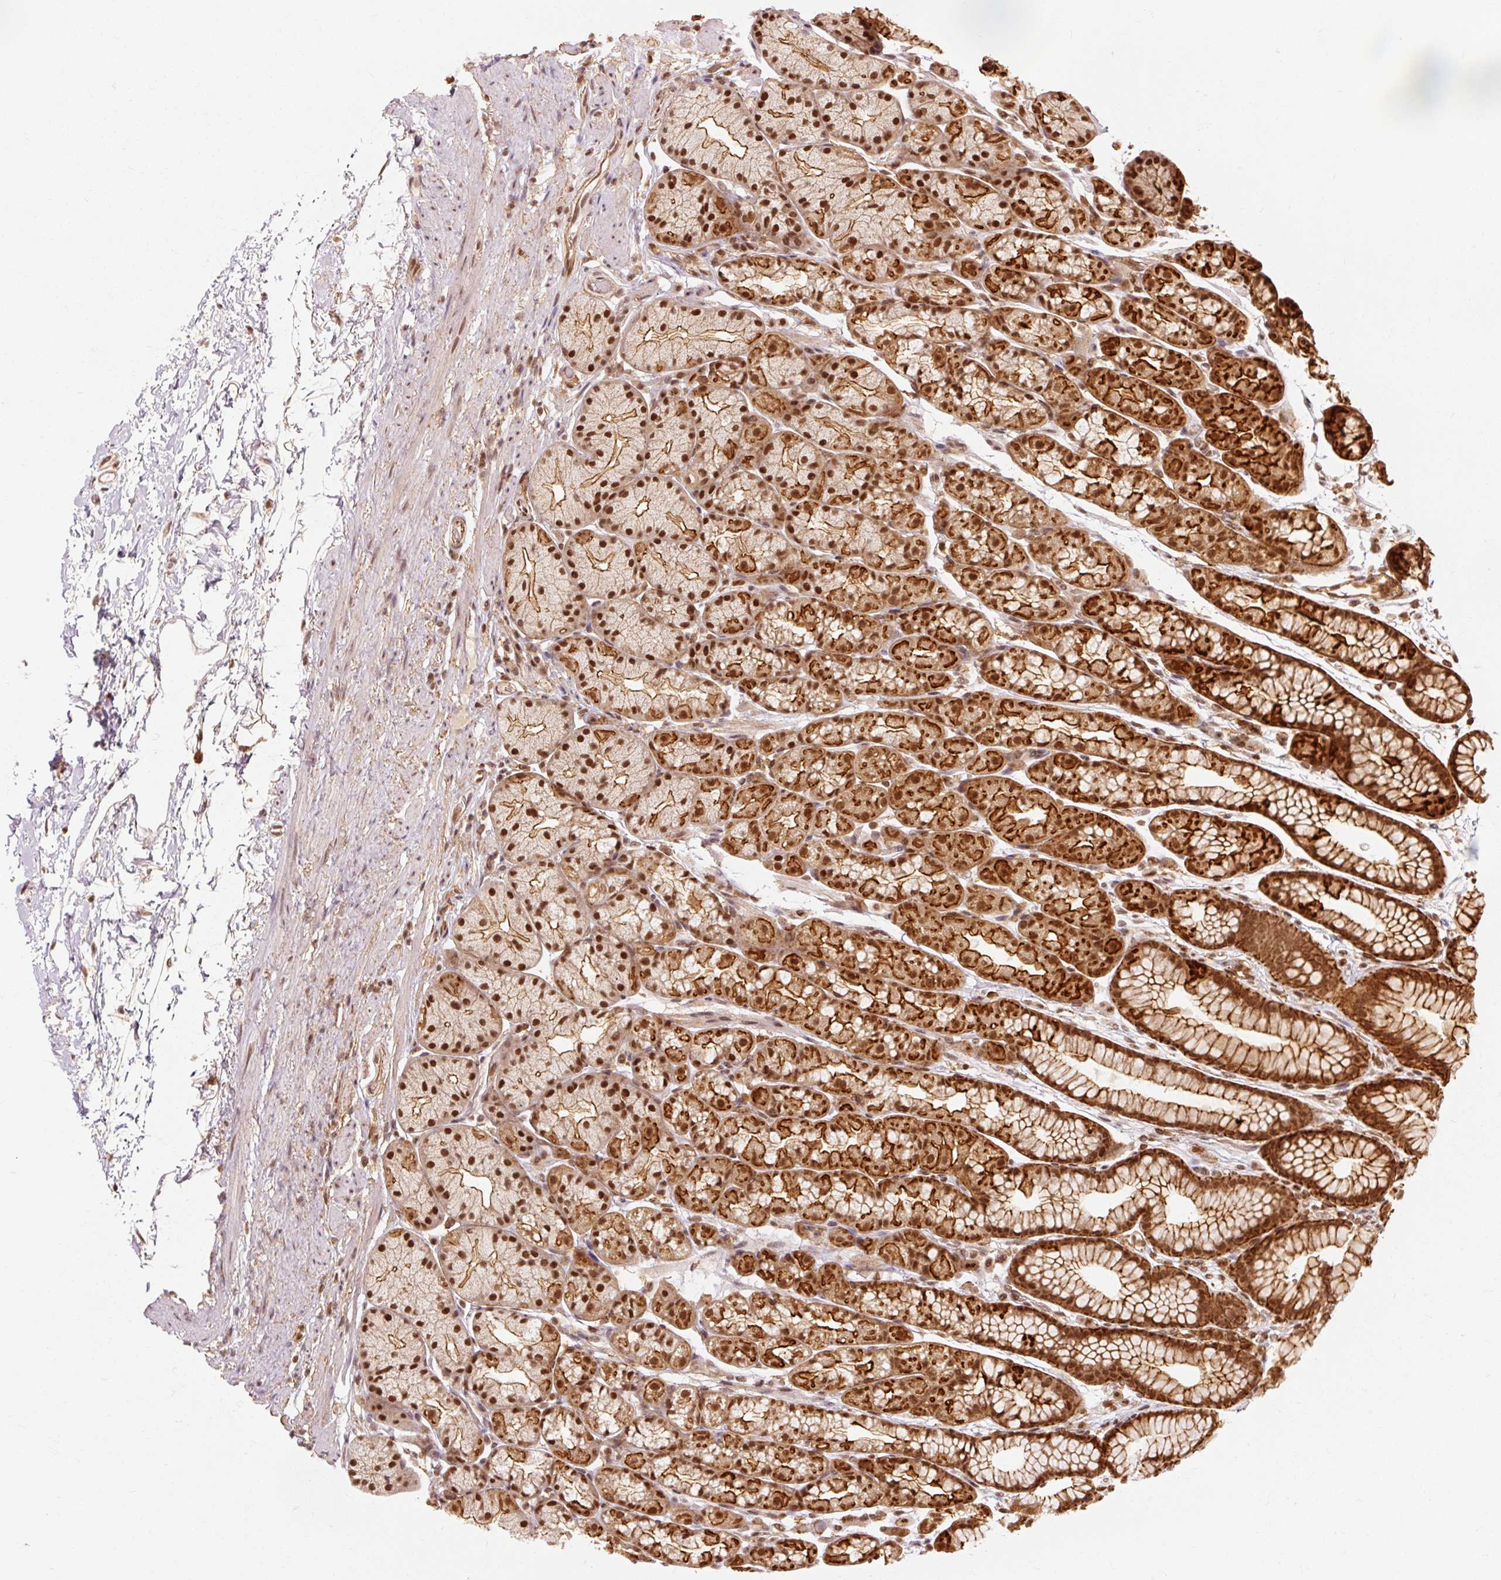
{"staining": {"intensity": "strong", "quantity": ">75%", "location": "cytoplasmic/membranous,nuclear"}, "tissue": "stomach", "cell_type": "Glandular cells", "image_type": "normal", "snomed": [{"axis": "morphology", "description": "Normal tissue, NOS"}, {"axis": "topography", "description": "Stomach, lower"}], "caption": "Immunohistochemical staining of unremarkable human stomach displays strong cytoplasmic/membranous,nuclear protein expression in about >75% of glandular cells. Immunohistochemistry stains the protein in brown and the nuclei are stained blue.", "gene": "CSTF1", "patient": {"sex": "male", "age": 67}}